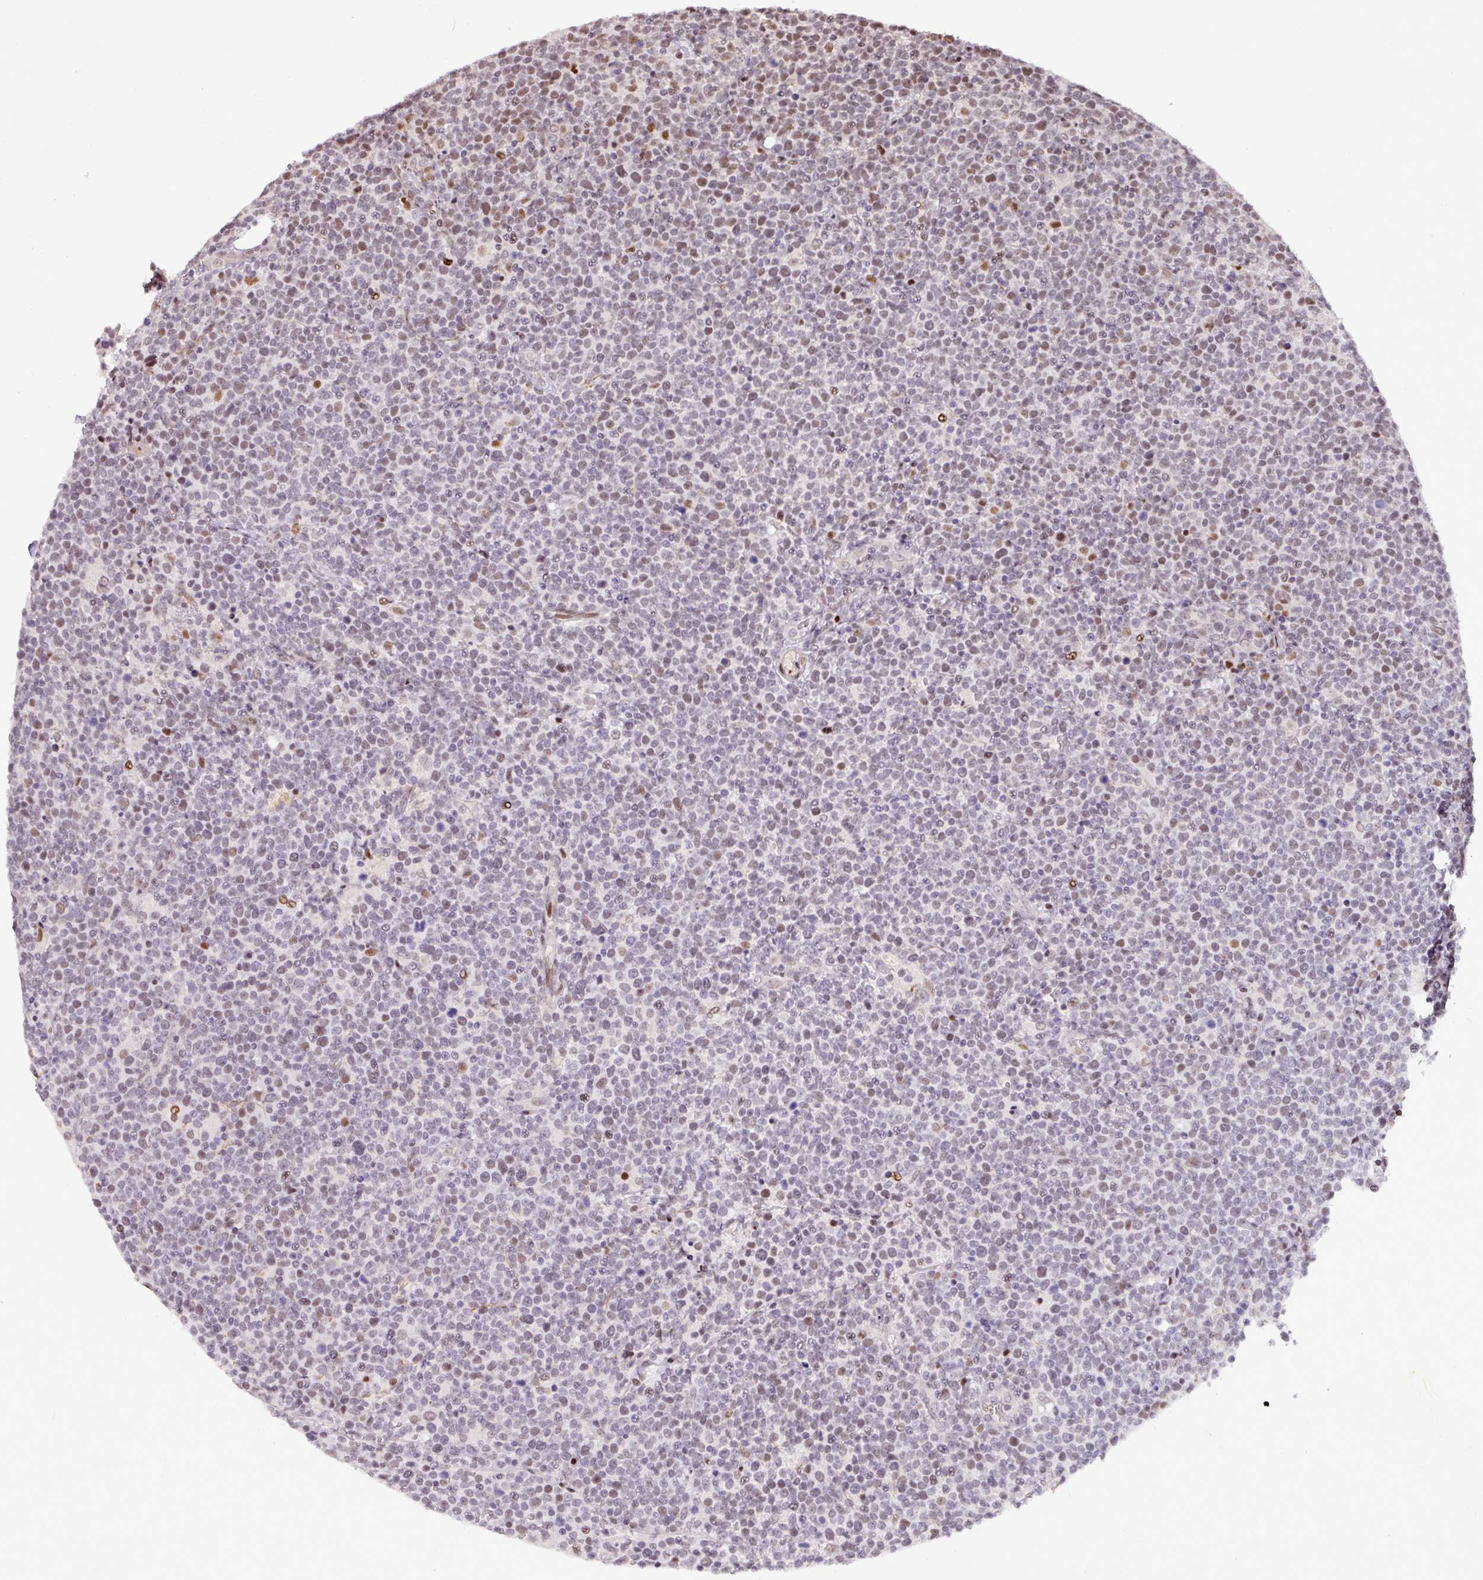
{"staining": {"intensity": "moderate", "quantity": "<25%", "location": "nuclear"}, "tissue": "lymphoma", "cell_type": "Tumor cells", "image_type": "cancer", "snomed": [{"axis": "morphology", "description": "Malignant lymphoma, non-Hodgkin's type, High grade"}, {"axis": "topography", "description": "Lymph node"}], "caption": "Immunohistochemistry (IHC) of lymphoma demonstrates low levels of moderate nuclear staining in approximately <25% of tumor cells. The protein is stained brown, and the nuclei are stained in blue (DAB (3,3'-diaminobenzidine) IHC with brightfield microscopy, high magnification).", "gene": "MYSM1", "patient": {"sex": "male", "age": 61}}